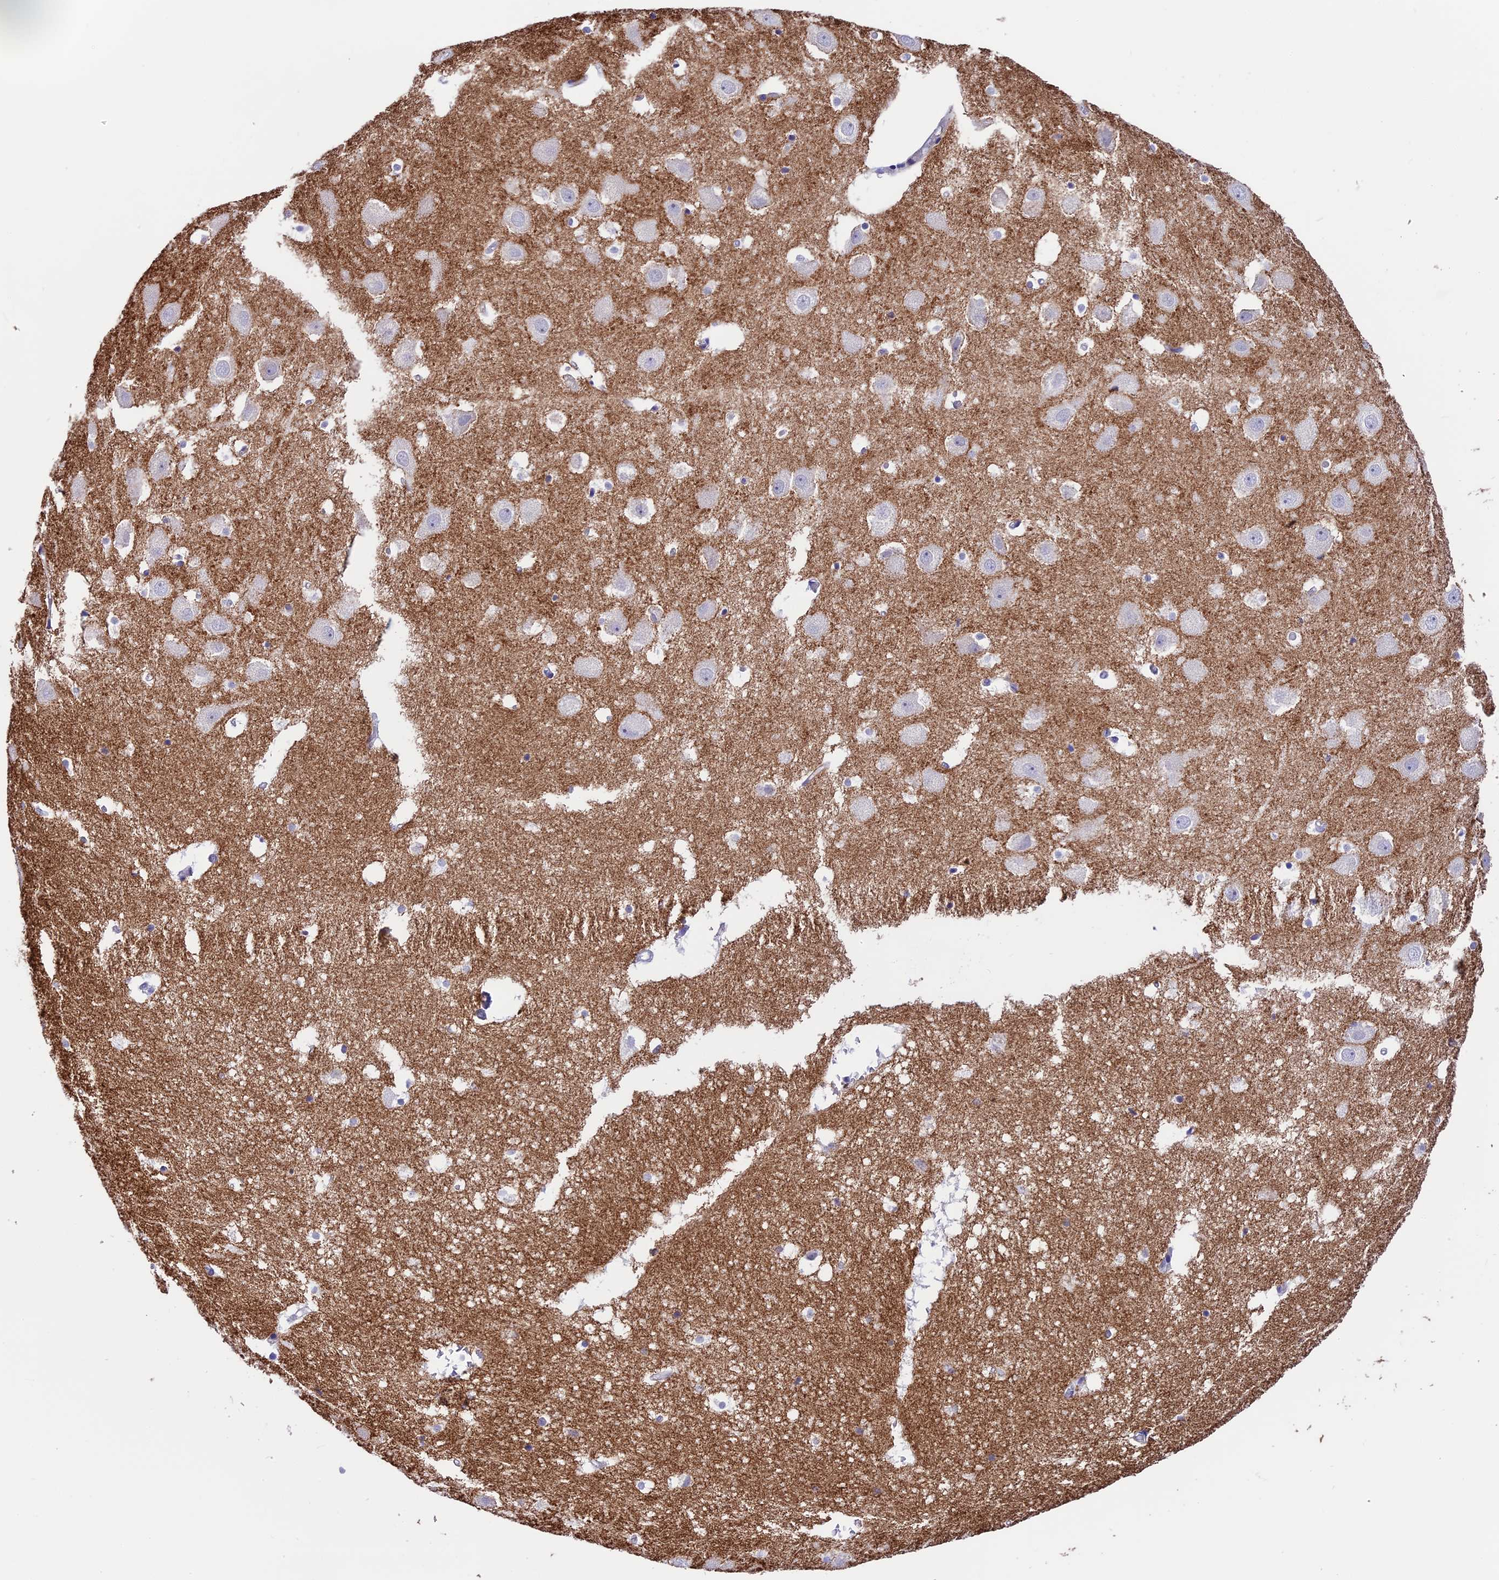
{"staining": {"intensity": "negative", "quantity": "none", "location": "none"}, "tissue": "hippocampus", "cell_type": "Glial cells", "image_type": "normal", "snomed": [{"axis": "morphology", "description": "Normal tissue, NOS"}, {"axis": "topography", "description": "Hippocampus"}], "caption": "DAB (3,3'-diaminobenzidine) immunohistochemical staining of normal human hippocampus exhibits no significant staining in glial cells.", "gene": "PRR15", "patient": {"sex": "female", "age": 52}}